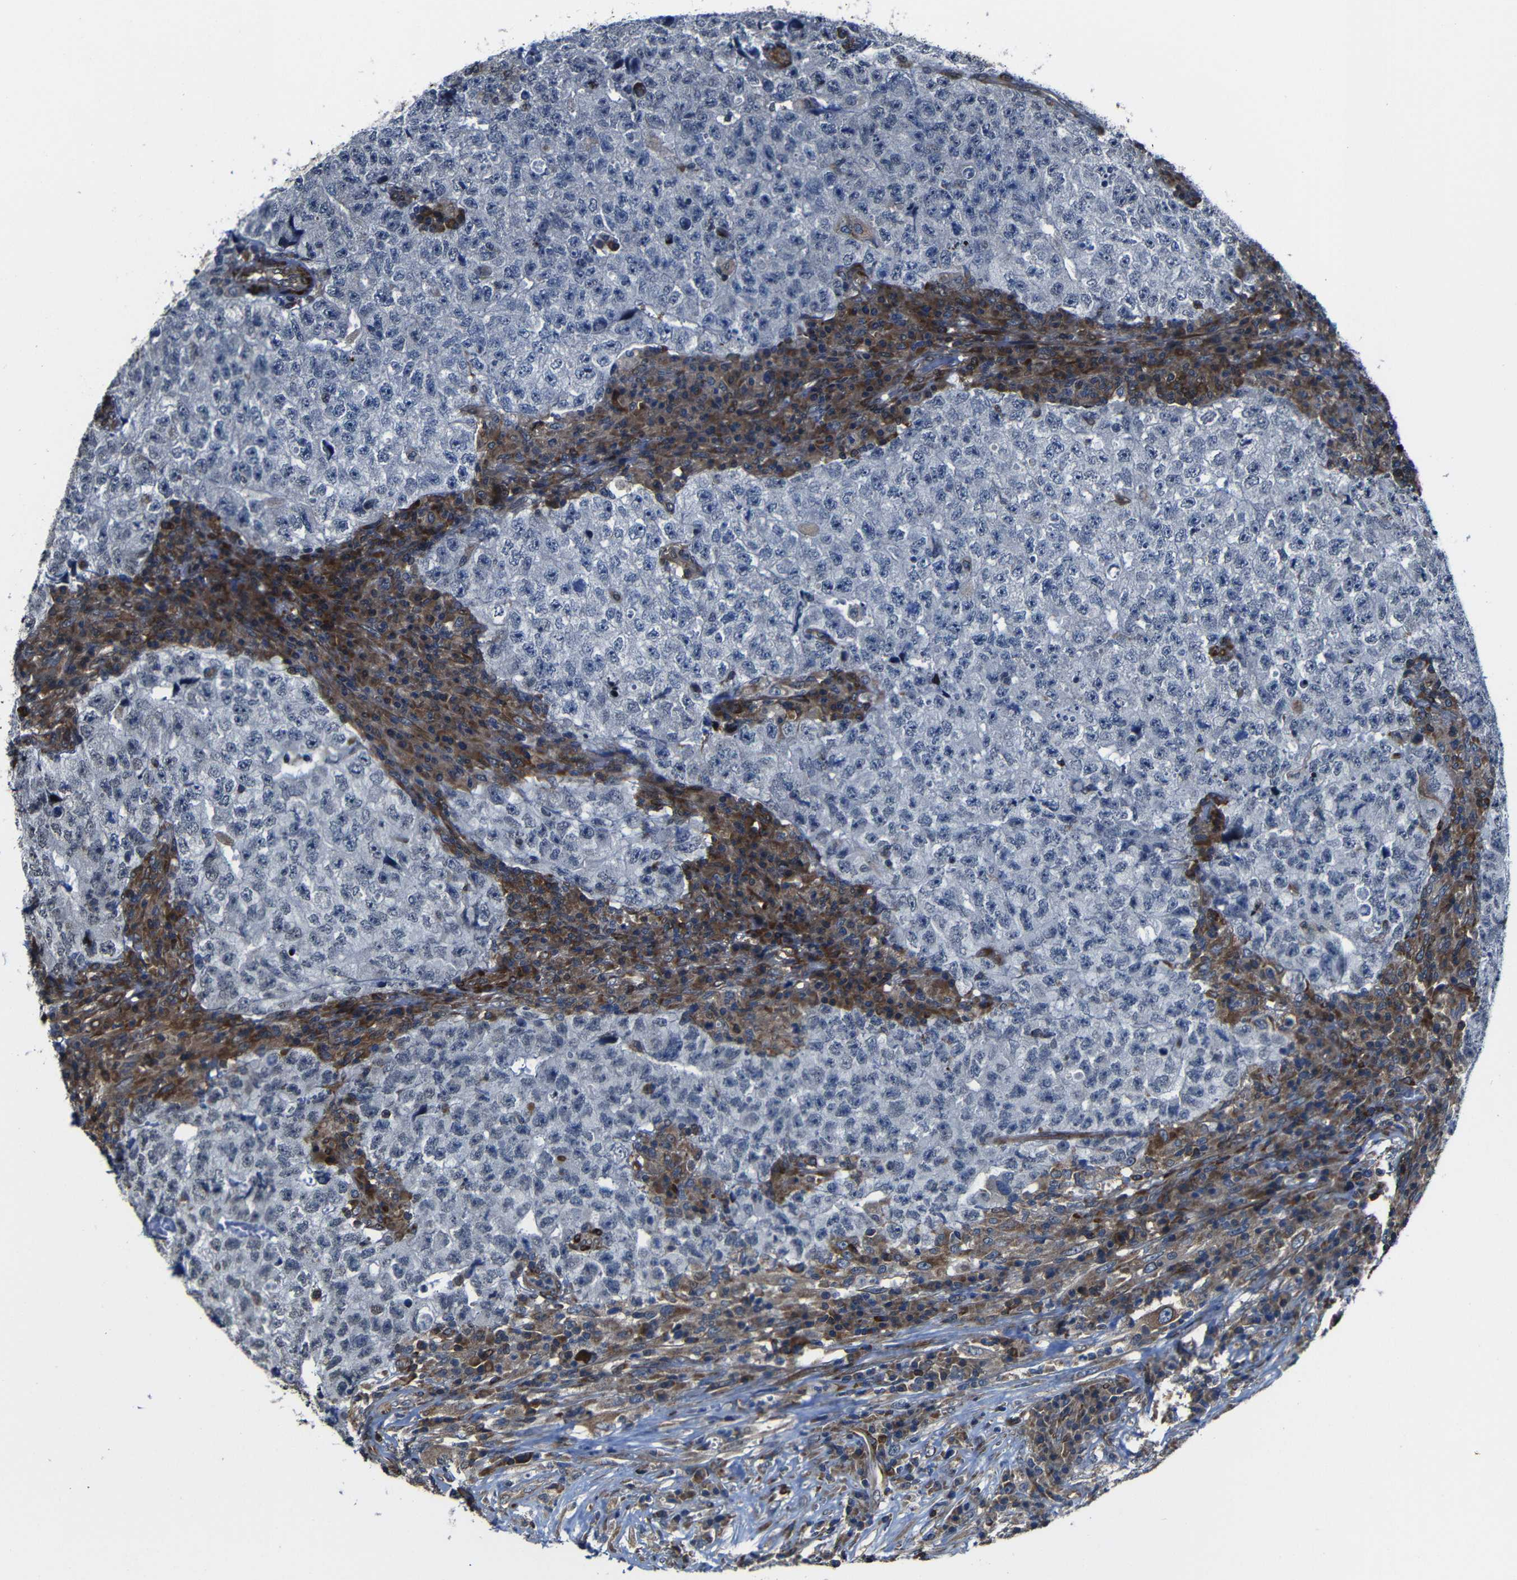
{"staining": {"intensity": "negative", "quantity": "none", "location": "none"}, "tissue": "testis cancer", "cell_type": "Tumor cells", "image_type": "cancer", "snomed": [{"axis": "morphology", "description": "Necrosis, NOS"}, {"axis": "morphology", "description": "Carcinoma, Embryonal, NOS"}, {"axis": "topography", "description": "Testis"}], "caption": "IHC image of embryonal carcinoma (testis) stained for a protein (brown), which displays no positivity in tumor cells. Brightfield microscopy of immunohistochemistry (IHC) stained with DAB (brown) and hematoxylin (blue), captured at high magnification.", "gene": "KIAA0513", "patient": {"sex": "male", "age": 19}}